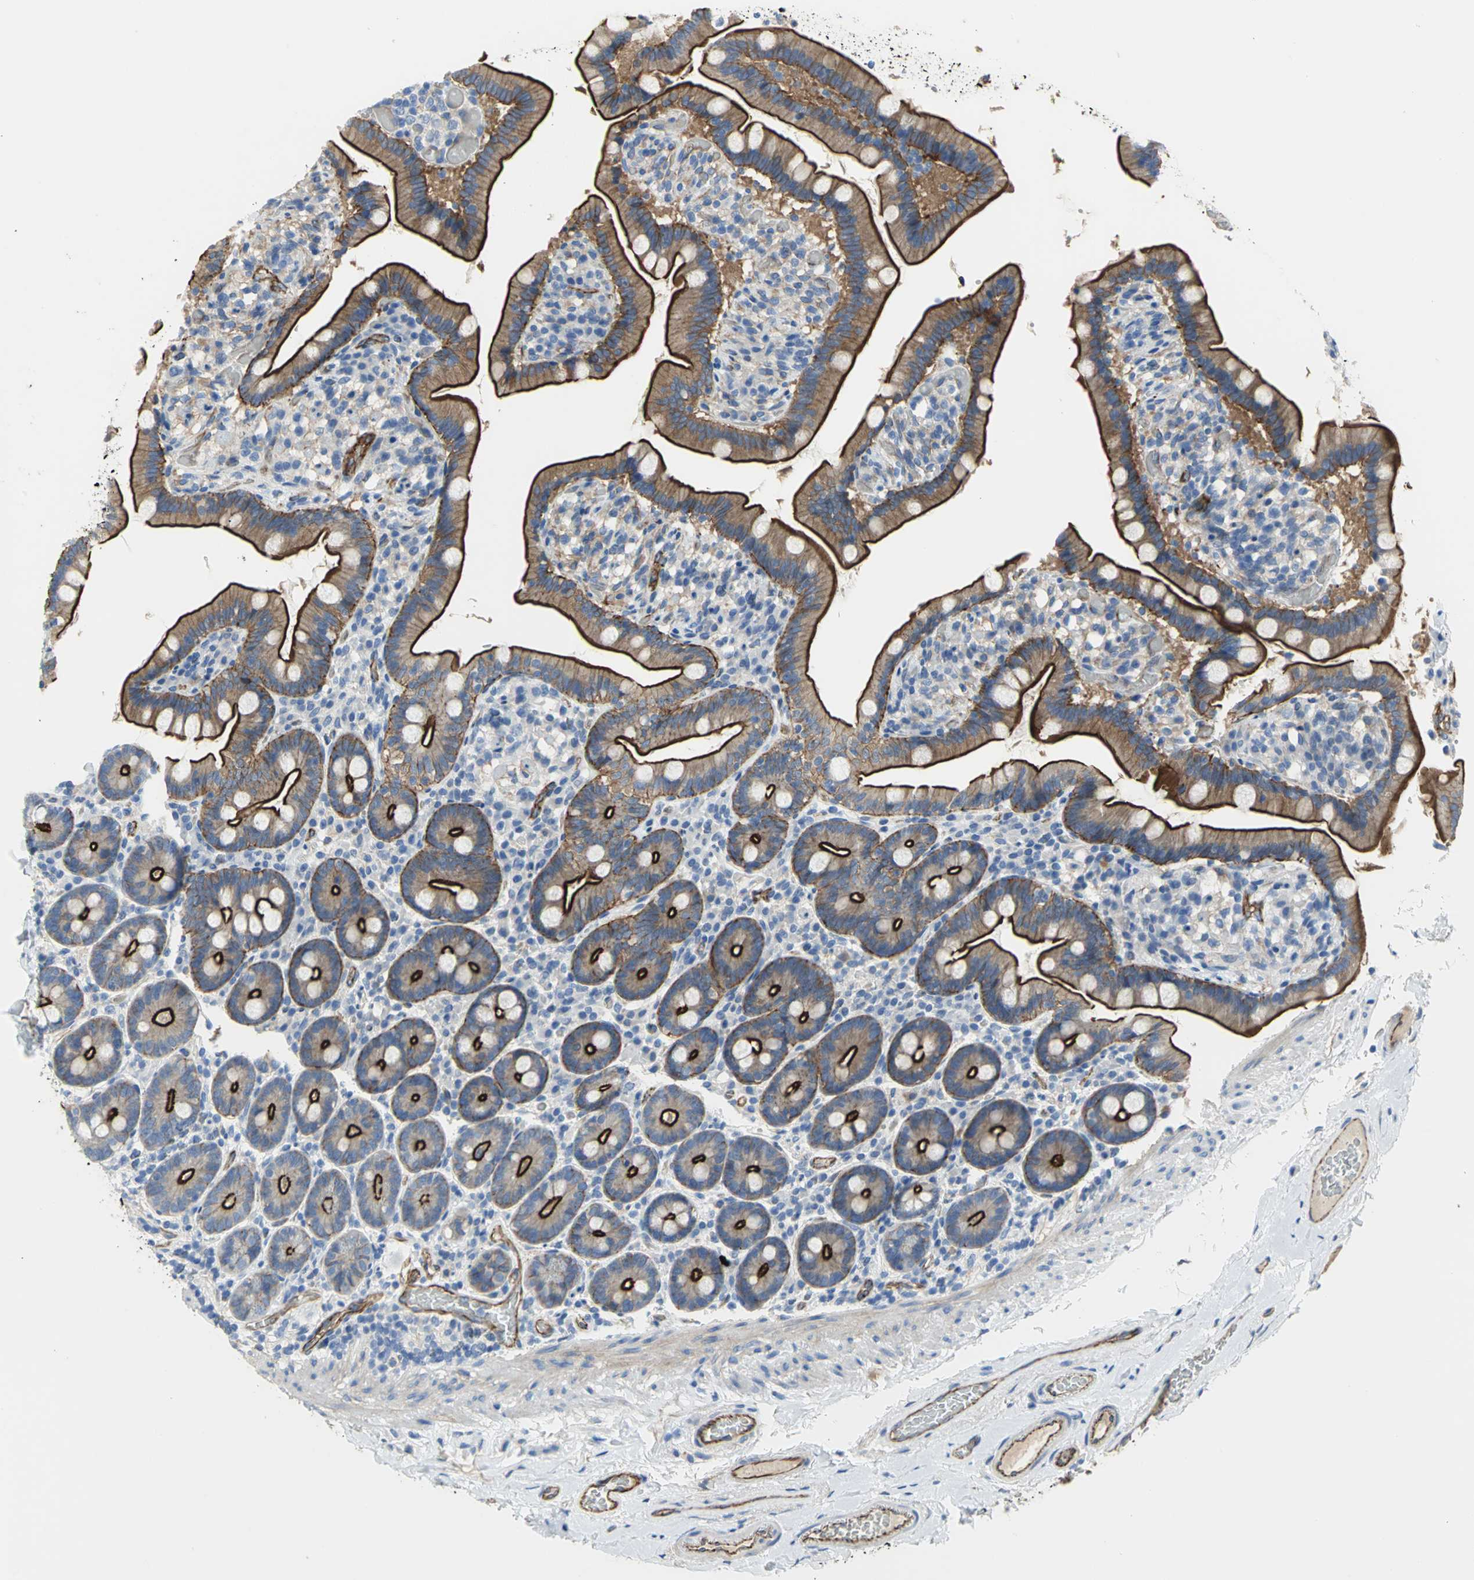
{"staining": {"intensity": "strong", "quantity": ">75%", "location": "cytoplasmic/membranous"}, "tissue": "duodenum", "cell_type": "Glandular cells", "image_type": "normal", "snomed": [{"axis": "morphology", "description": "Normal tissue, NOS"}, {"axis": "topography", "description": "Duodenum"}], "caption": "Approximately >75% of glandular cells in benign human duodenum demonstrate strong cytoplasmic/membranous protein expression as visualized by brown immunohistochemical staining.", "gene": "FLNB", "patient": {"sex": "male", "age": 66}}